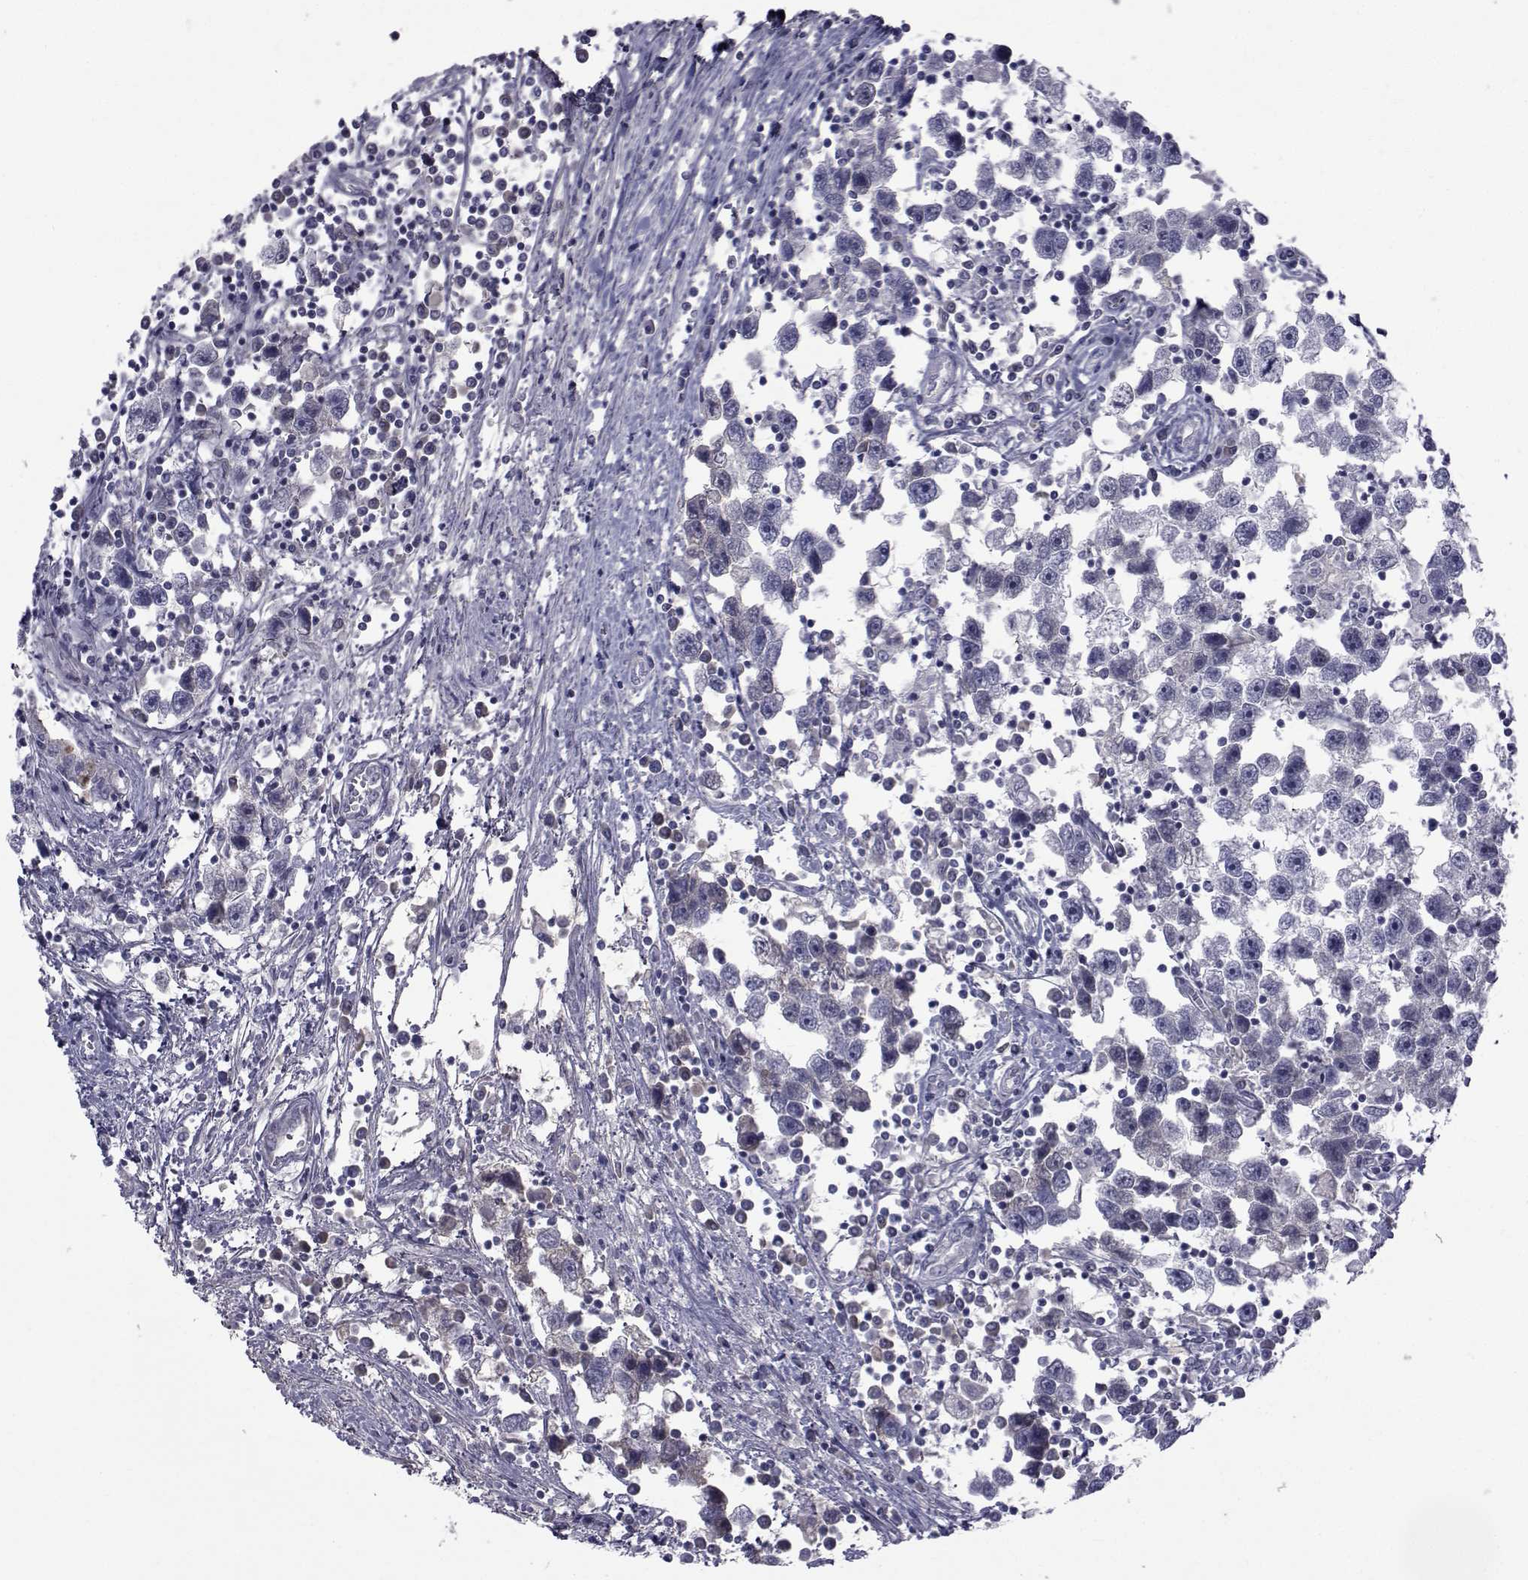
{"staining": {"intensity": "negative", "quantity": "none", "location": "none"}, "tissue": "testis cancer", "cell_type": "Tumor cells", "image_type": "cancer", "snomed": [{"axis": "morphology", "description": "Seminoma, NOS"}, {"axis": "topography", "description": "Testis"}], "caption": "Micrograph shows no protein staining in tumor cells of testis cancer (seminoma) tissue.", "gene": "PAX2", "patient": {"sex": "male", "age": 30}}